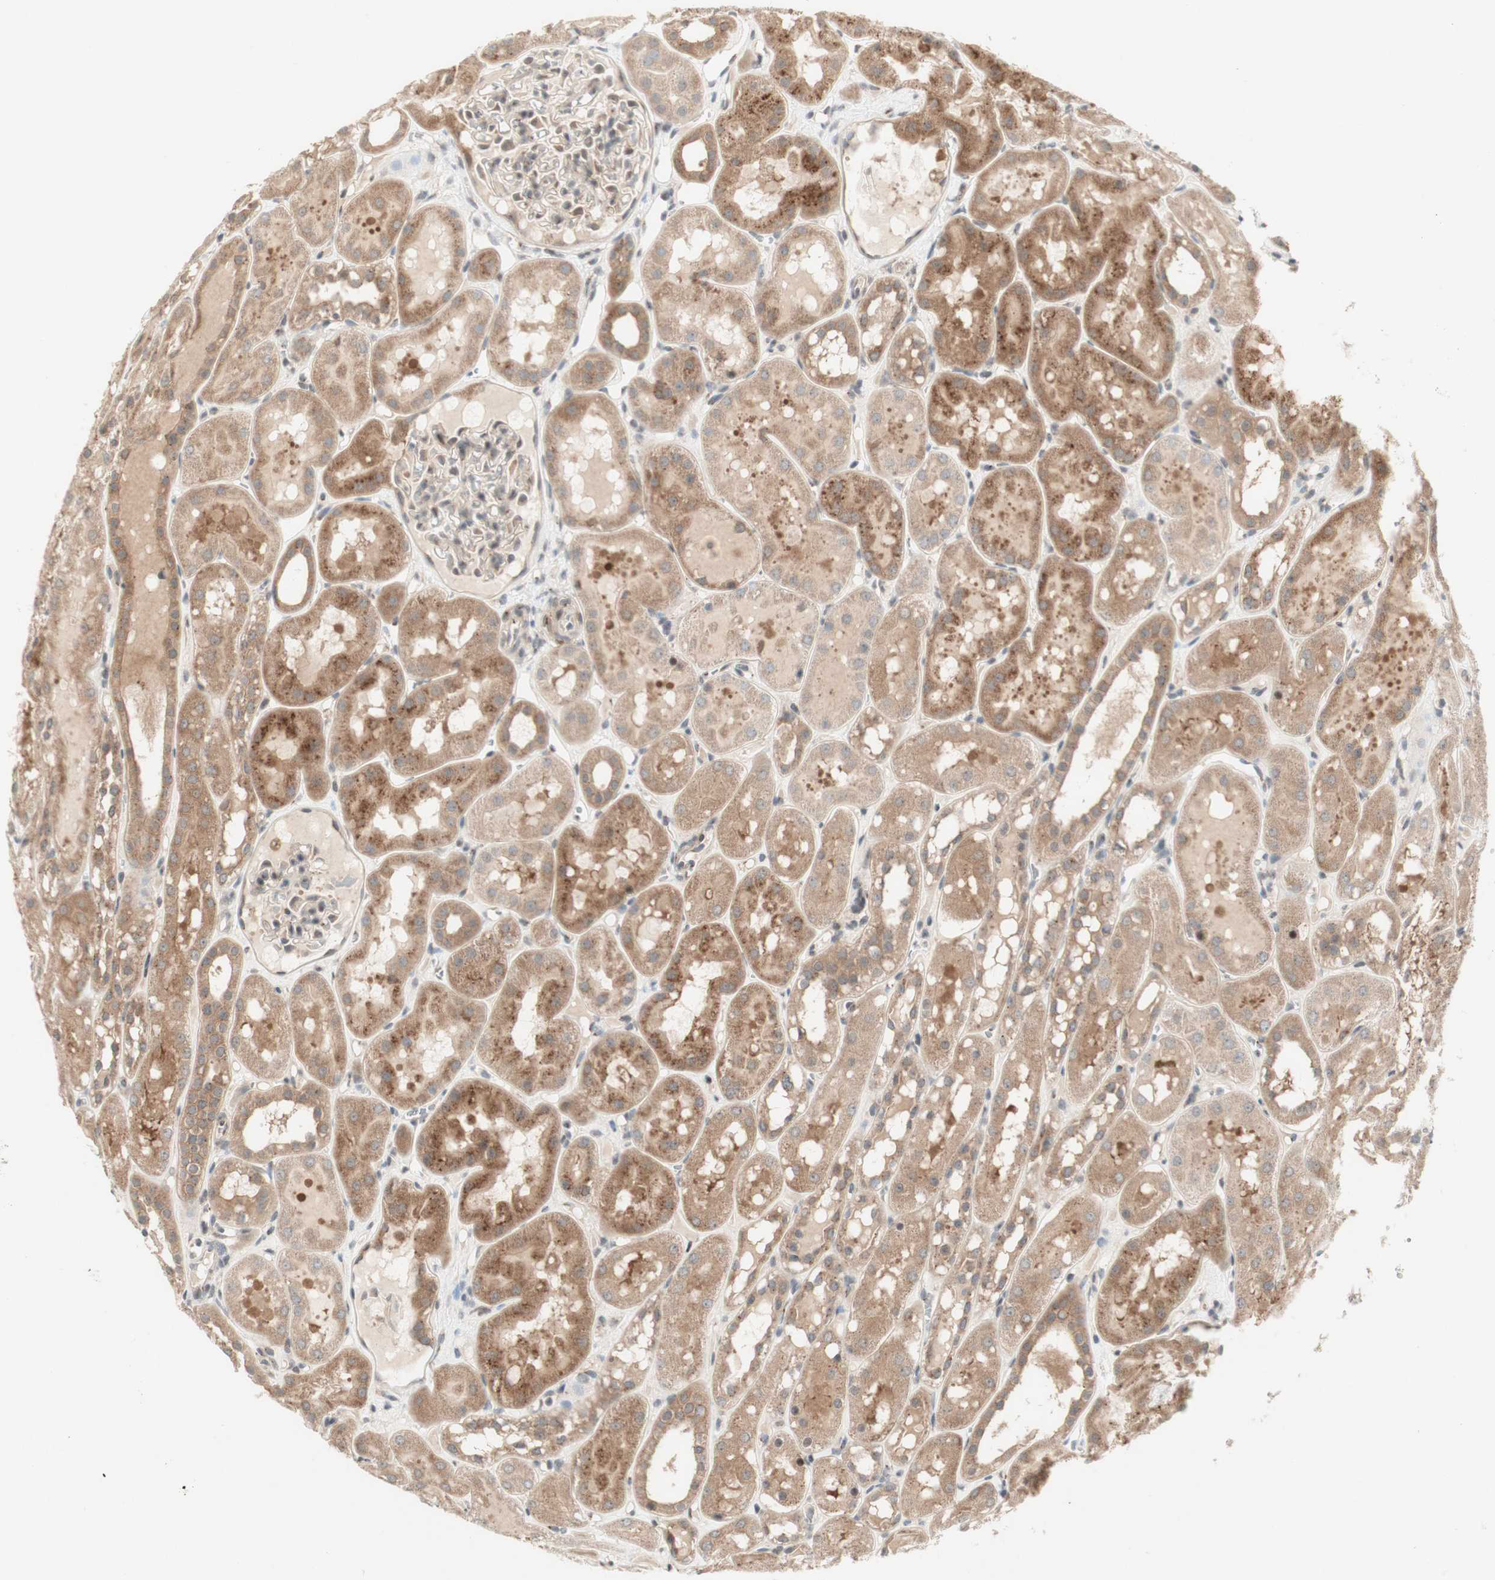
{"staining": {"intensity": "weak", "quantity": "25%-75%", "location": "cytoplasmic/membranous"}, "tissue": "kidney", "cell_type": "Cells in glomeruli", "image_type": "normal", "snomed": [{"axis": "morphology", "description": "Normal tissue, NOS"}, {"axis": "topography", "description": "Kidney"}, {"axis": "topography", "description": "Urinary bladder"}], "caption": "Approximately 25%-75% of cells in glomeruli in normal kidney demonstrate weak cytoplasmic/membranous protein positivity as visualized by brown immunohistochemical staining.", "gene": "CYLD", "patient": {"sex": "male", "age": 16}}